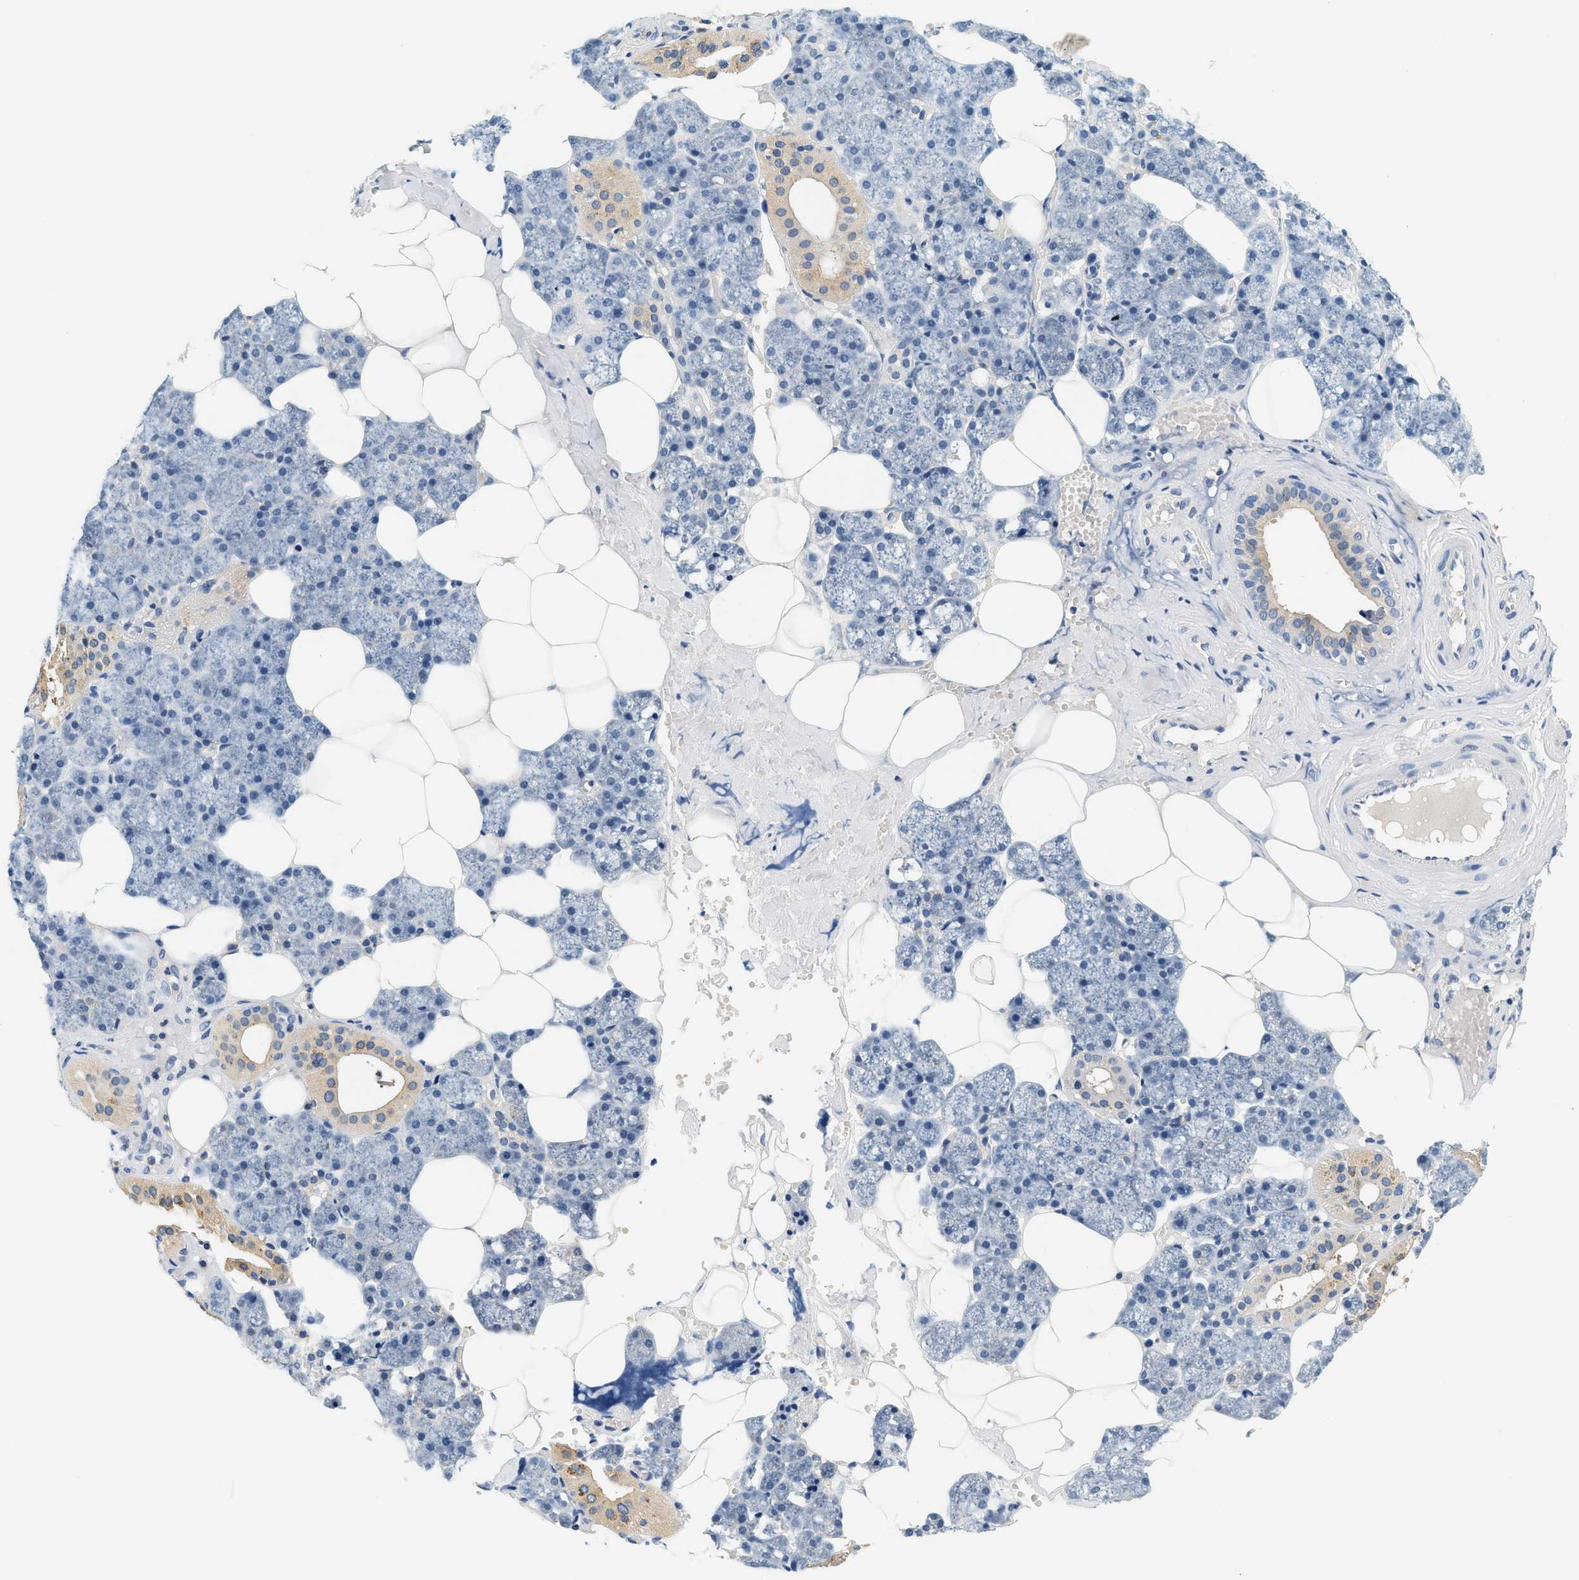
{"staining": {"intensity": "moderate", "quantity": "<25%", "location": "cytoplasmic/membranous"}, "tissue": "salivary gland", "cell_type": "Glandular cells", "image_type": "normal", "snomed": [{"axis": "morphology", "description": "Normal tissue, NOS"}, {"axis": "topography", "description": "Salivary gland"}], "caption": "Salivary gland stained with IHC demonstrates moderate cytoplasmic/membranous positivity in about <25% of glandular cells. (DAB IHC with brightfield microscopy, high magnification).", "gene": "SLC35E1", "patient": {"sex": "male", "age": 62}}